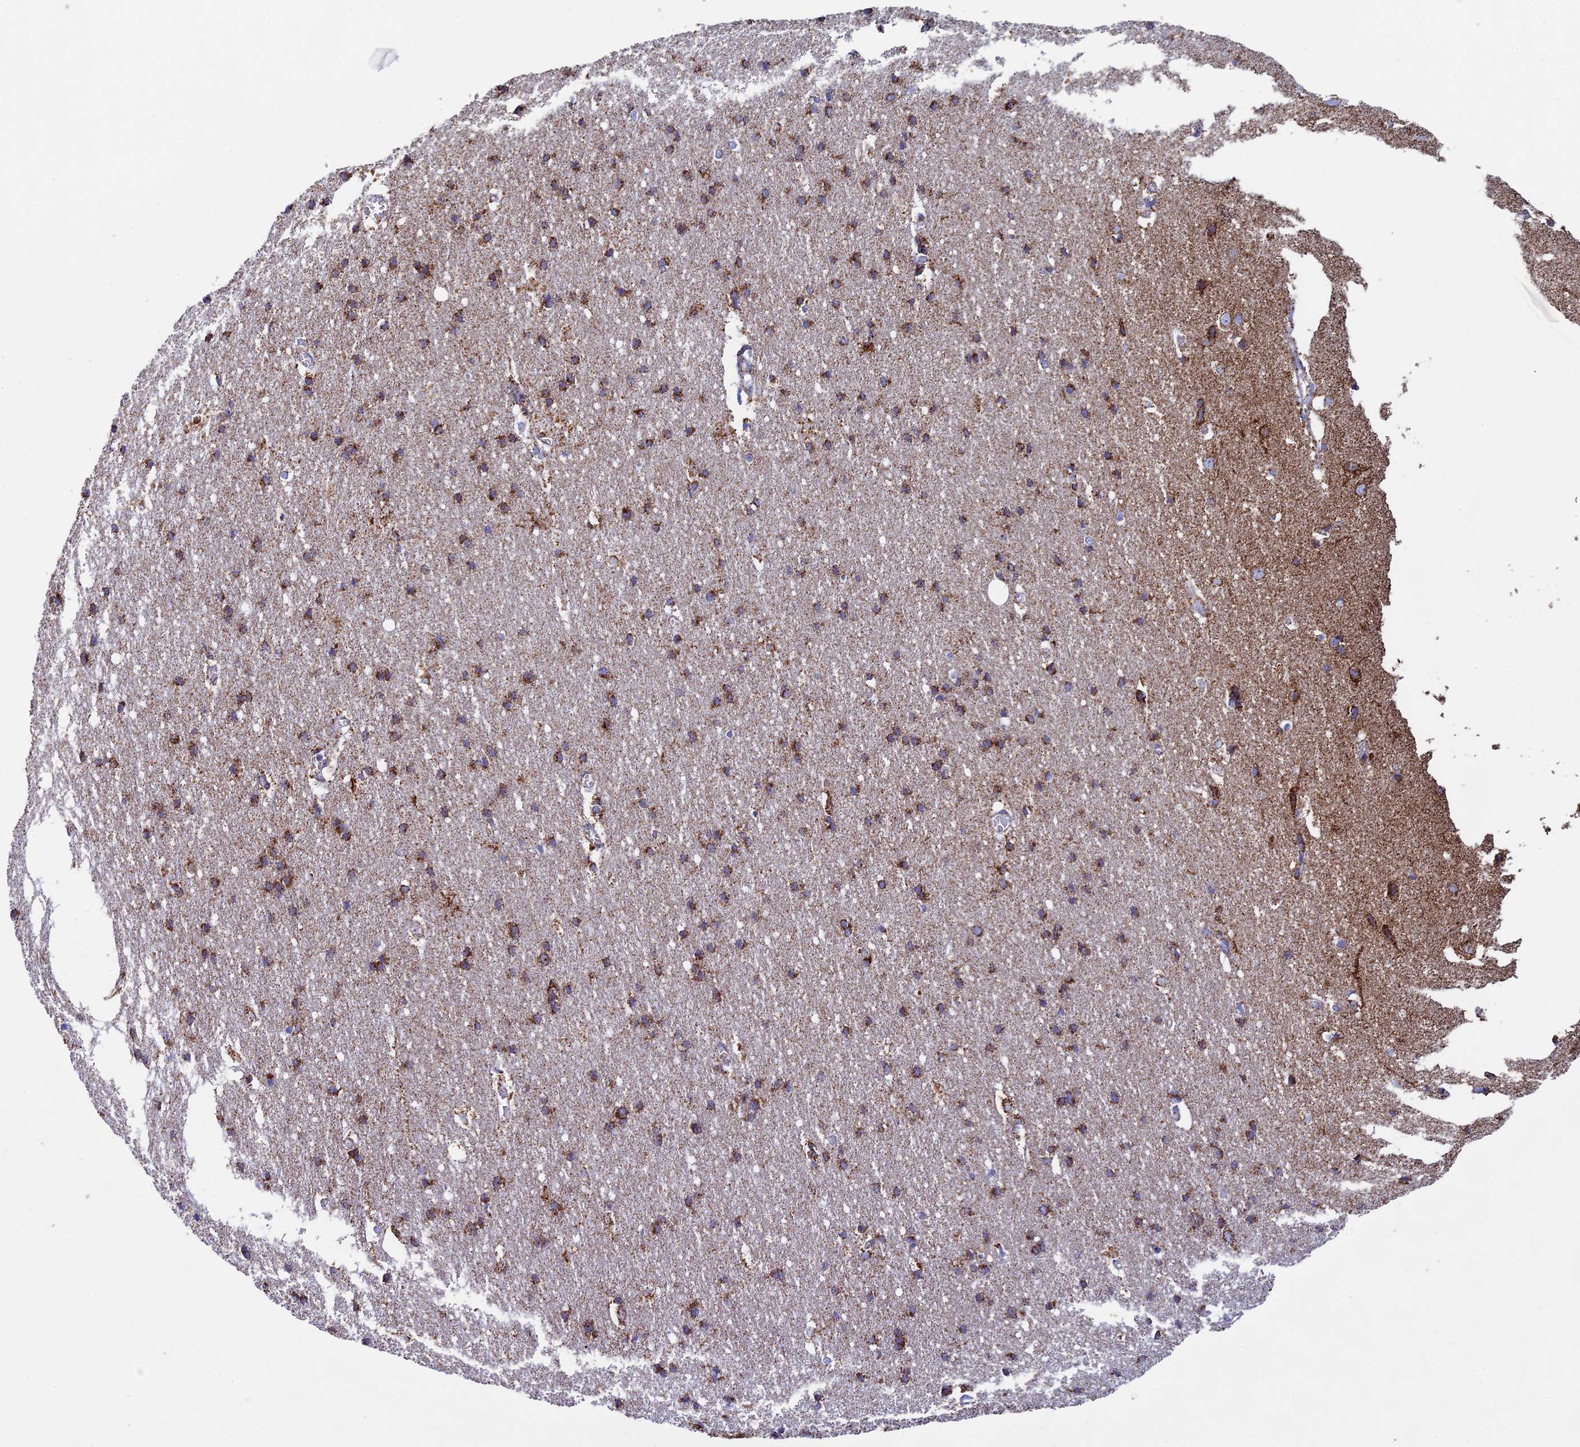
{"staining": {"intensity": "strong", "quantity": ">75%", "location": "cytoplasmic/membranous"}, "tissue": "cerebral cortex", "cell_type": "Endothelial cells", "image_type": "normal", "snomed": [{"axis": "morphology", "description": "Normal tissue, NOS"}, {"axis": "topography", "description": "Cerebral cortex"}], "caption": "Strong cytoplasmic/membranous expression for a protein is appreciated in approximately >75% of endothelial cells of normal cerebral cortex using immunohistochemistry (IHC).", "gene": "UQCRFS1", "patient": {"sex": "male", "age": 54}}